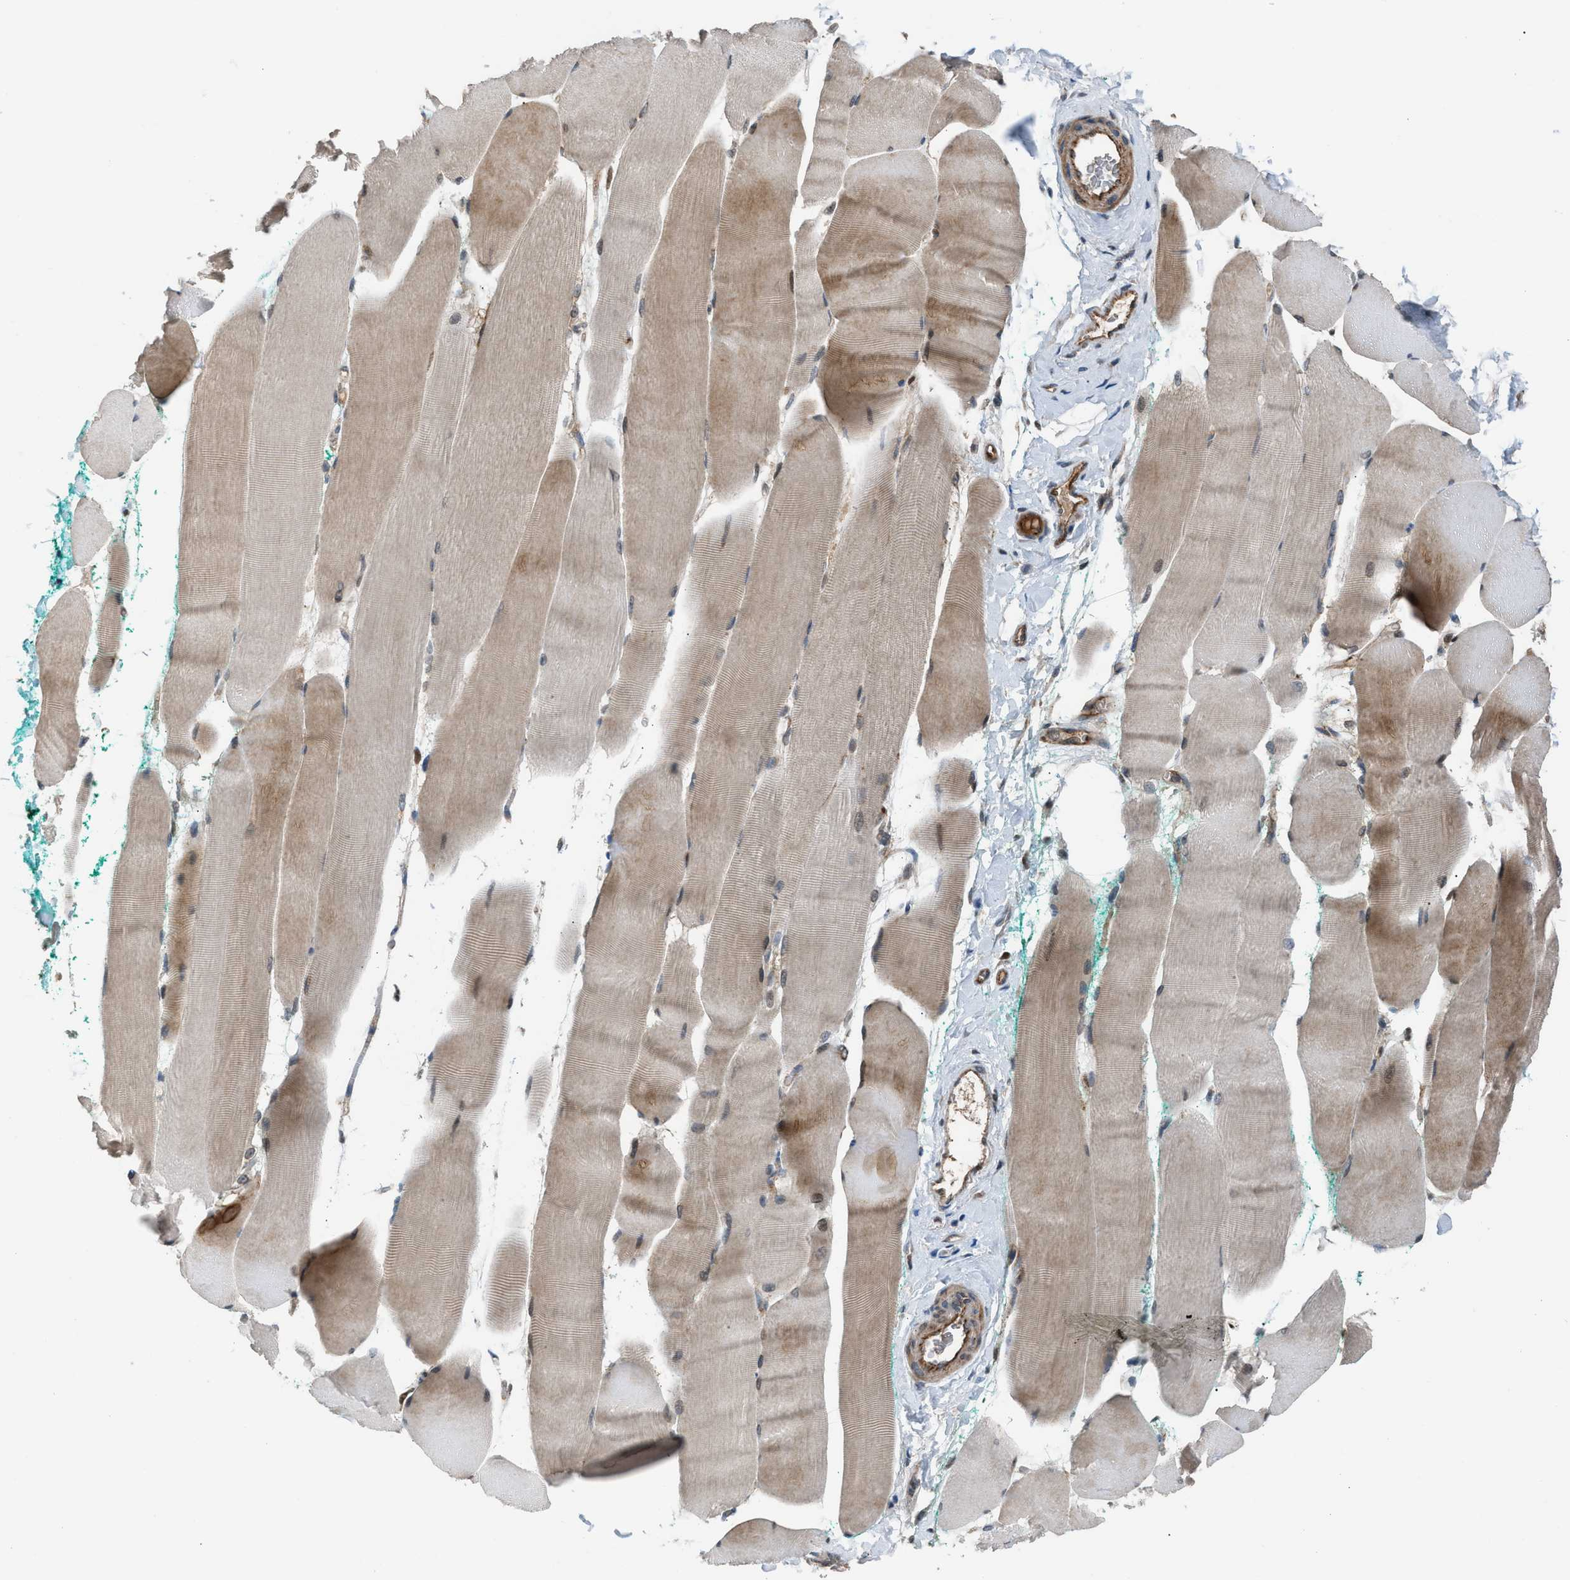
{"staining": {"intensity": "moderate", "quantity": "25%-75%", "location": "cytoplasmic/membranous,nuclear"}, "tissue": "skeletal muscle", "cell_type": "Myocytes", "image_type": "normal", "snomed": [{"axis": "morphology", "description": "Normal tissue, NOS"}, {"axis": "morphology", "description": "Squamous cell carcinoma, NOS"}, {"axis": "topography", "description": "Skeletal muscle"}], "caption": "DAB immunohistochemical staining of normal human skeletal muscle demonstrates moderate cytoplasmic/membranous,nuclear protein expression in approximately 25%-75% of myocytes.", "gene": "CRTC1", "patient": {"sex": "male", "age": 51}}